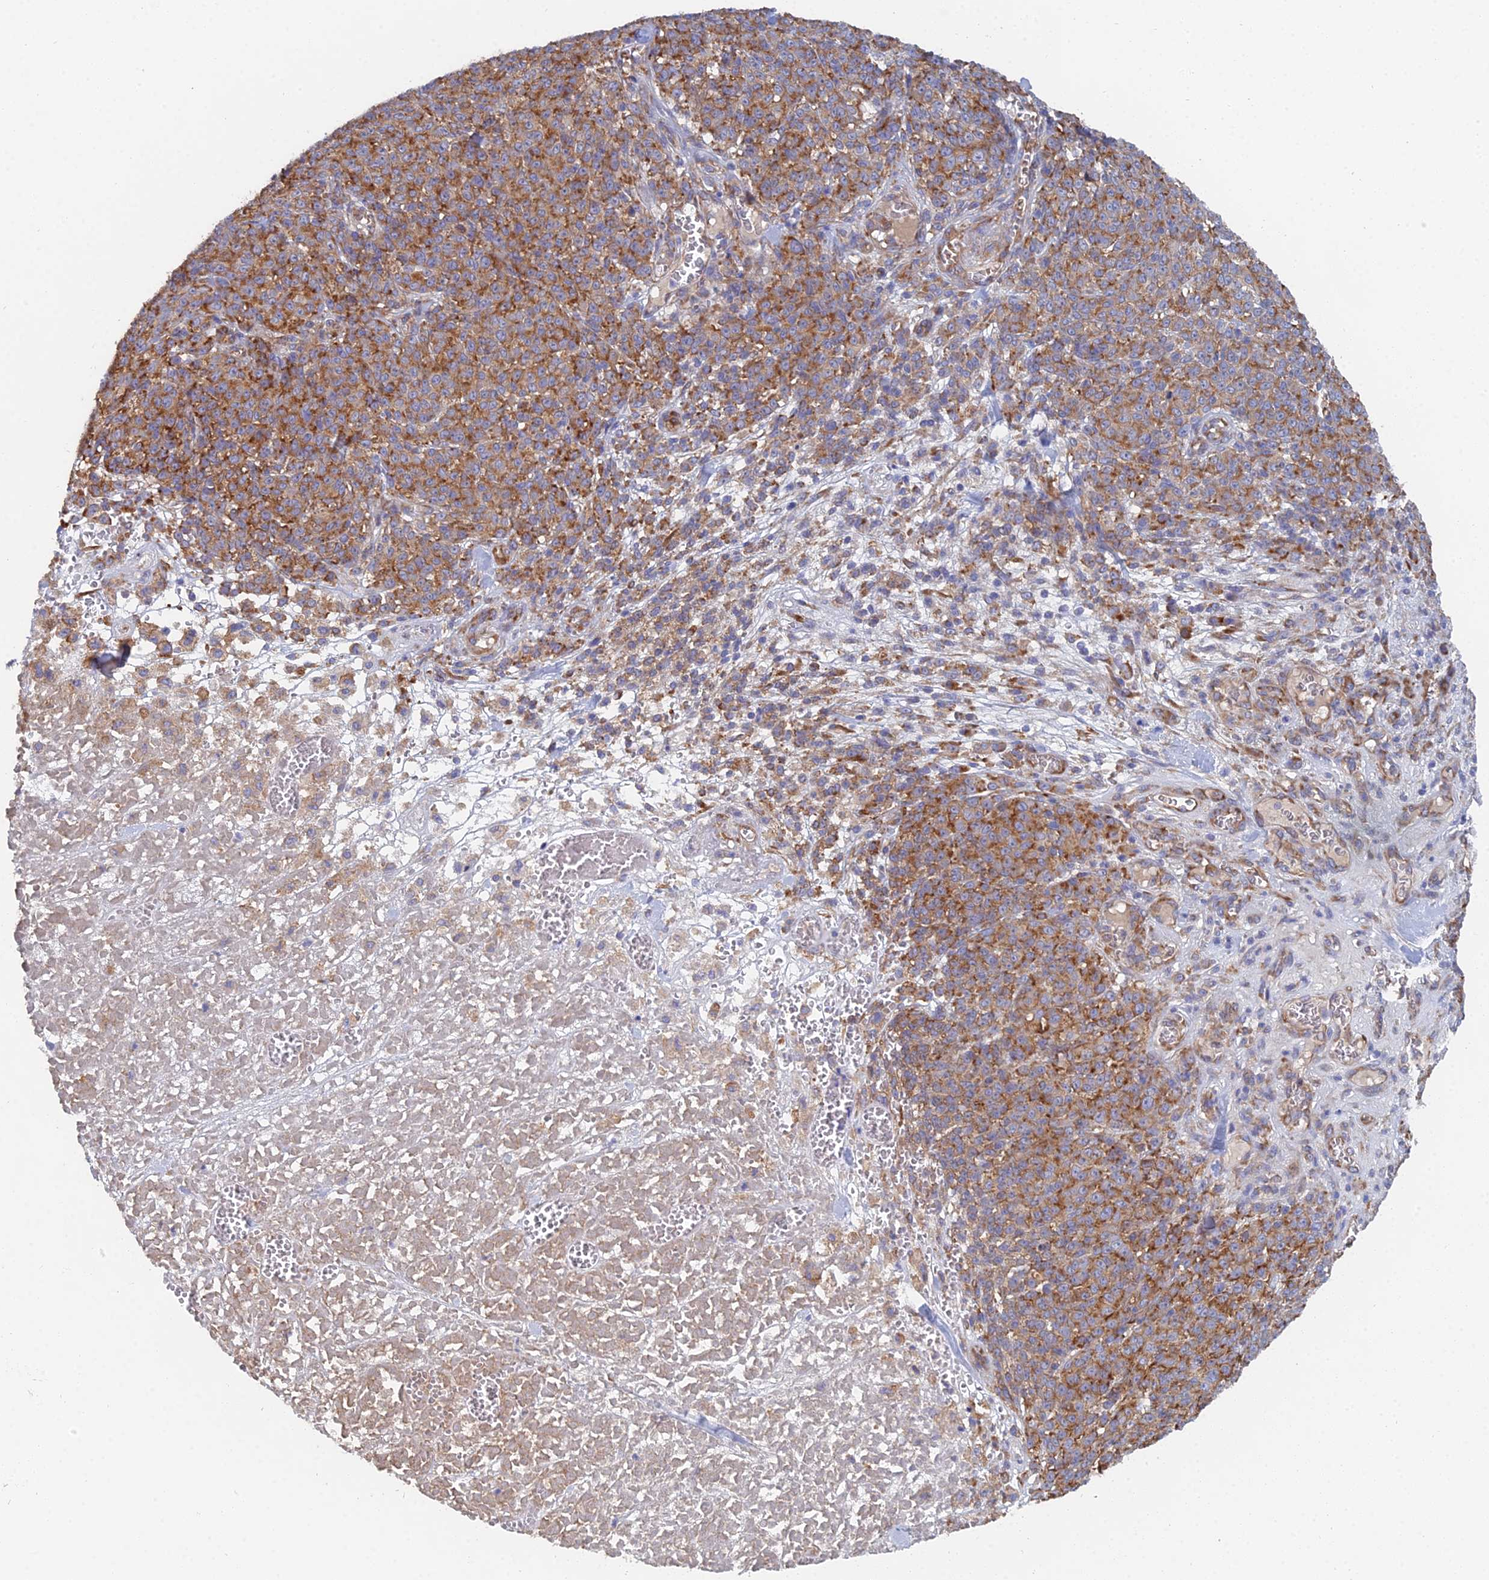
{"staining": {"intensity": "strong", "quantity": "25%-75%", "location": "cytoplasmic/membranous"}, "tissue": "melanoma", "cell_type": "Tumor cells", "image_type": "cancer", "snomed": [{"axis": "morphology", "description": "Normal tissue, NOS"}, {"axis": "morphology", "description": "Malignant melanoma, NOS"}, {"axis": "topography", "description": "Skin"}], "caption": "A high amount of strong cytoplasmic/membranous staining is present in approximately 25%-75% of tumor cells in melanoma tissue.", "gene": "ELOF1", "patient": {"sex": "female", "age": 34}}